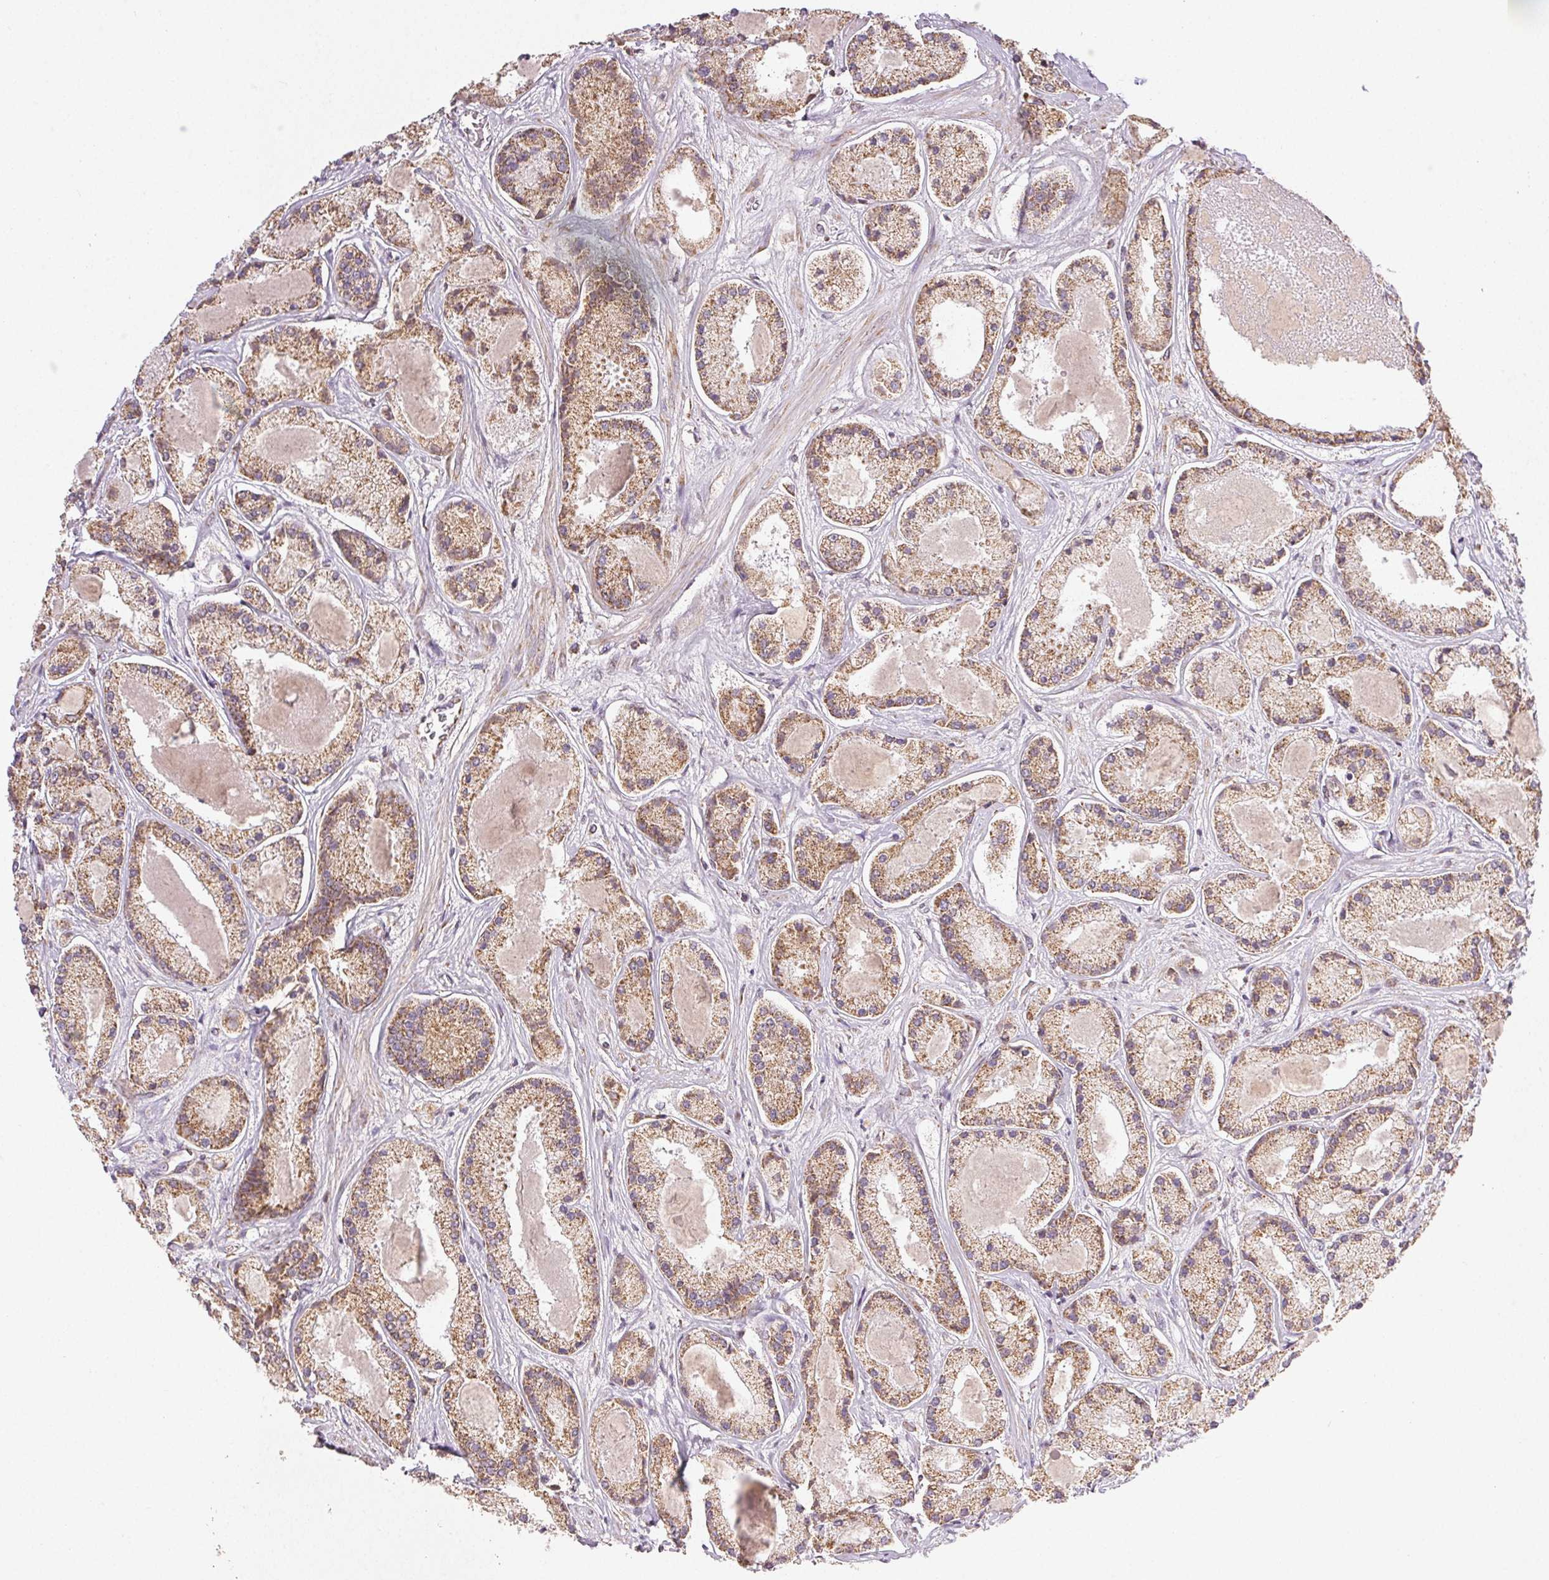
{"staining": {"intensity": "moderate", "quantity": ">75%", "location": "cytoplasmic/membranous"}, "tissue": "prostate cancer", "cell_type": "Tumor cells", "image_type": "cancer", "snomed": [{"axis": "morphology", "description": "Adenocarcinoma, High grade"}, {"axis": "topography", "description": "Prostate"}], "caption": "Immunohistochemistry image of neoplastic tissue: human prostate adenocarcinoma (high-grade) stained using IHC displays medium levels of moderate protein expression localized specifically in the cytoplasmic/membranous of tumor cells, appearing as a cytoplasmic/membranous brown color.", "gene": "CLASP1", "patient": {"sex": "male", "age": 67}}